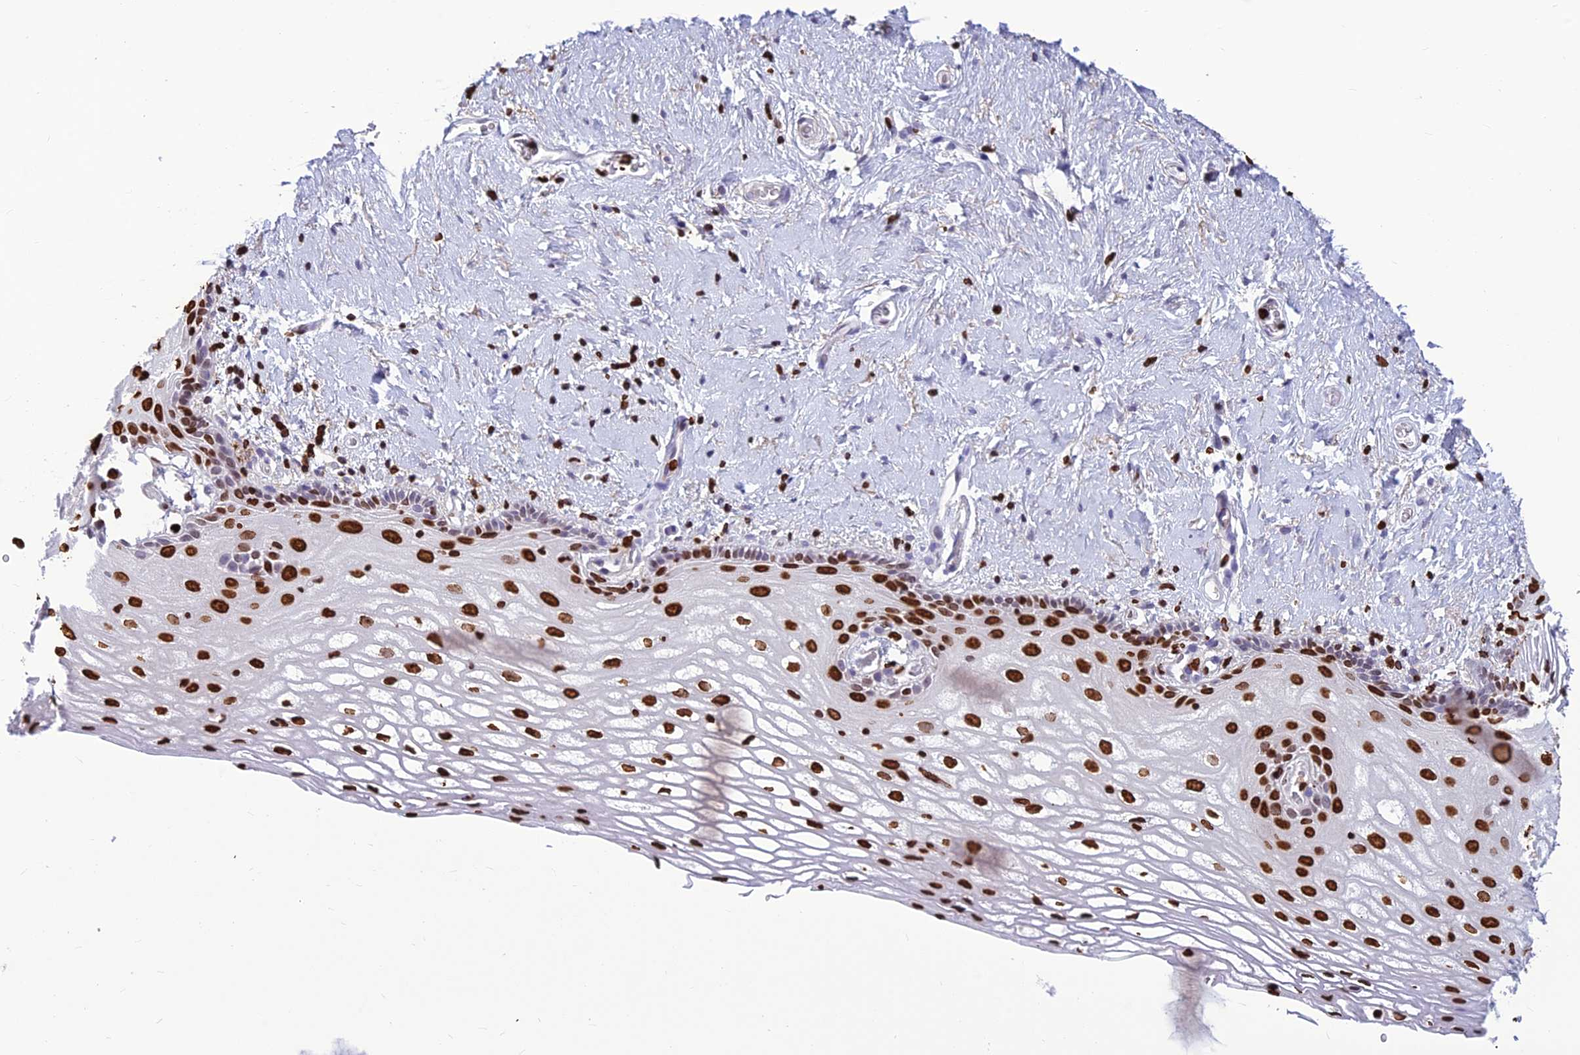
{"staining": {"intensity": "strong", "quantity": "25%-75%", "location": "nuclear"}, "tissue": "vagina", "cell_type": "Squamous epithelial cells", "image_type": "normal", "snomed": [{"axis": "morphology", "description": "Normal tissue, NOS"}, {"axis": "morphology", "description": "Adenocarcinoma, NOS"}, {"axis": "topography", "description": "Rectum"}, {"axis": "topography", "description": "Vagina"}], "caption": "Squamous epithelial cells exhibit high levels of strong nuclear expression in about 25%-75% of cells in normal human vagina. The staining is performed using DAB brown chromogen to label protein expression. The nuclei are counter-stained blue using hematoxylin.", "gene": "AKAP17A", "patient": {"sex": "female", "age": 71}}